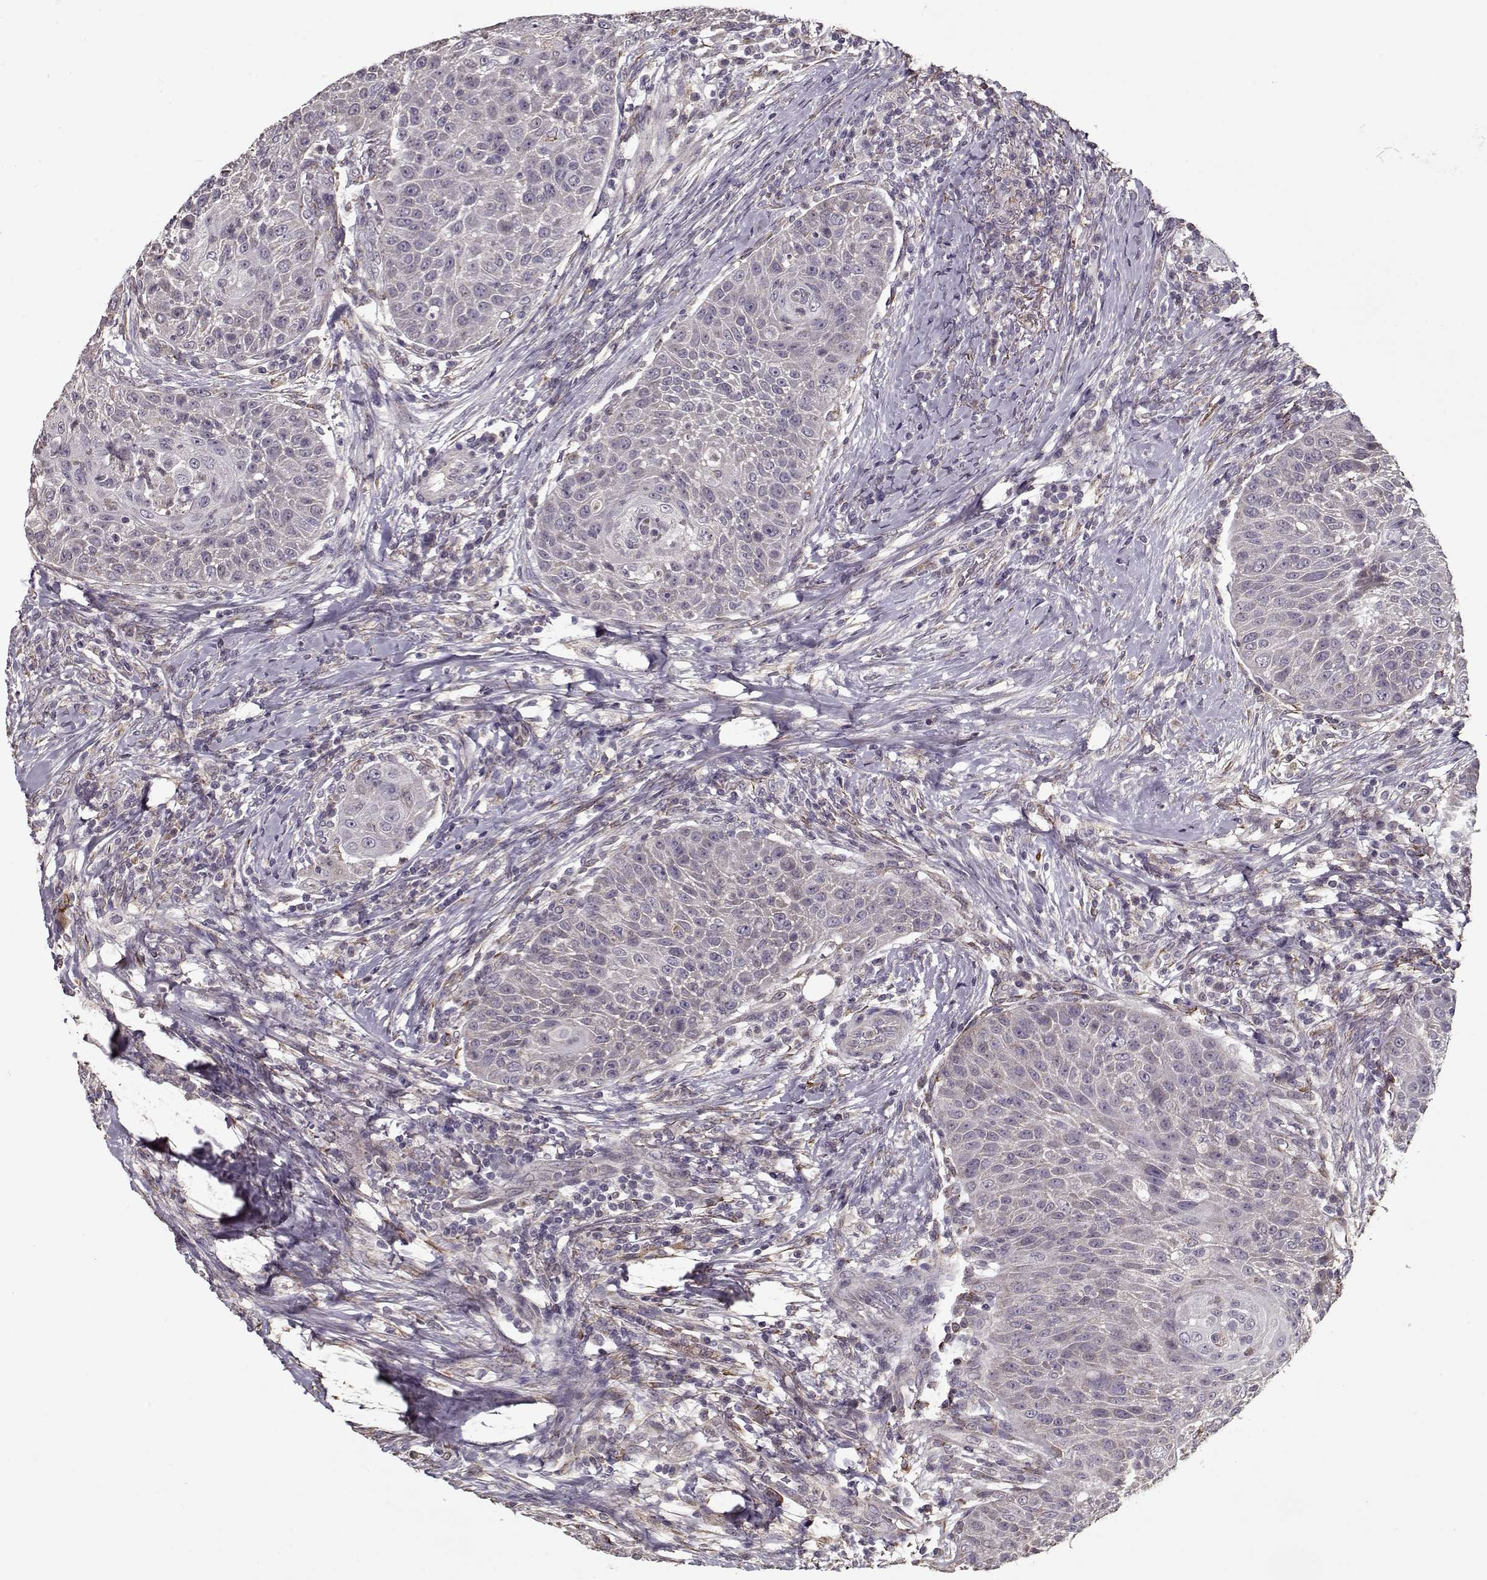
{"staining": {"intensity": "negative", "quantity": "none", "location": "none"}, "tissue": "head and neck cancer", "cell_type": "Tumor cells", "image_type": "cancer", "snomed": [{"axis": "morphology", "description": "Squamous cell carcinoma, NOS"}, {"axis": "topography", "description": "Head-Neck"}], "caption": "IHC of head and neck squamous cell carcinoma displays no positivity in tumor cells. Brightfield microscopy of immunohistochemistry stained with DAB (brown) and hematoxylin (blue), captured at high magnification.", "gene": "LAMA2", "patient": {"sex": "male", "age": 69}}